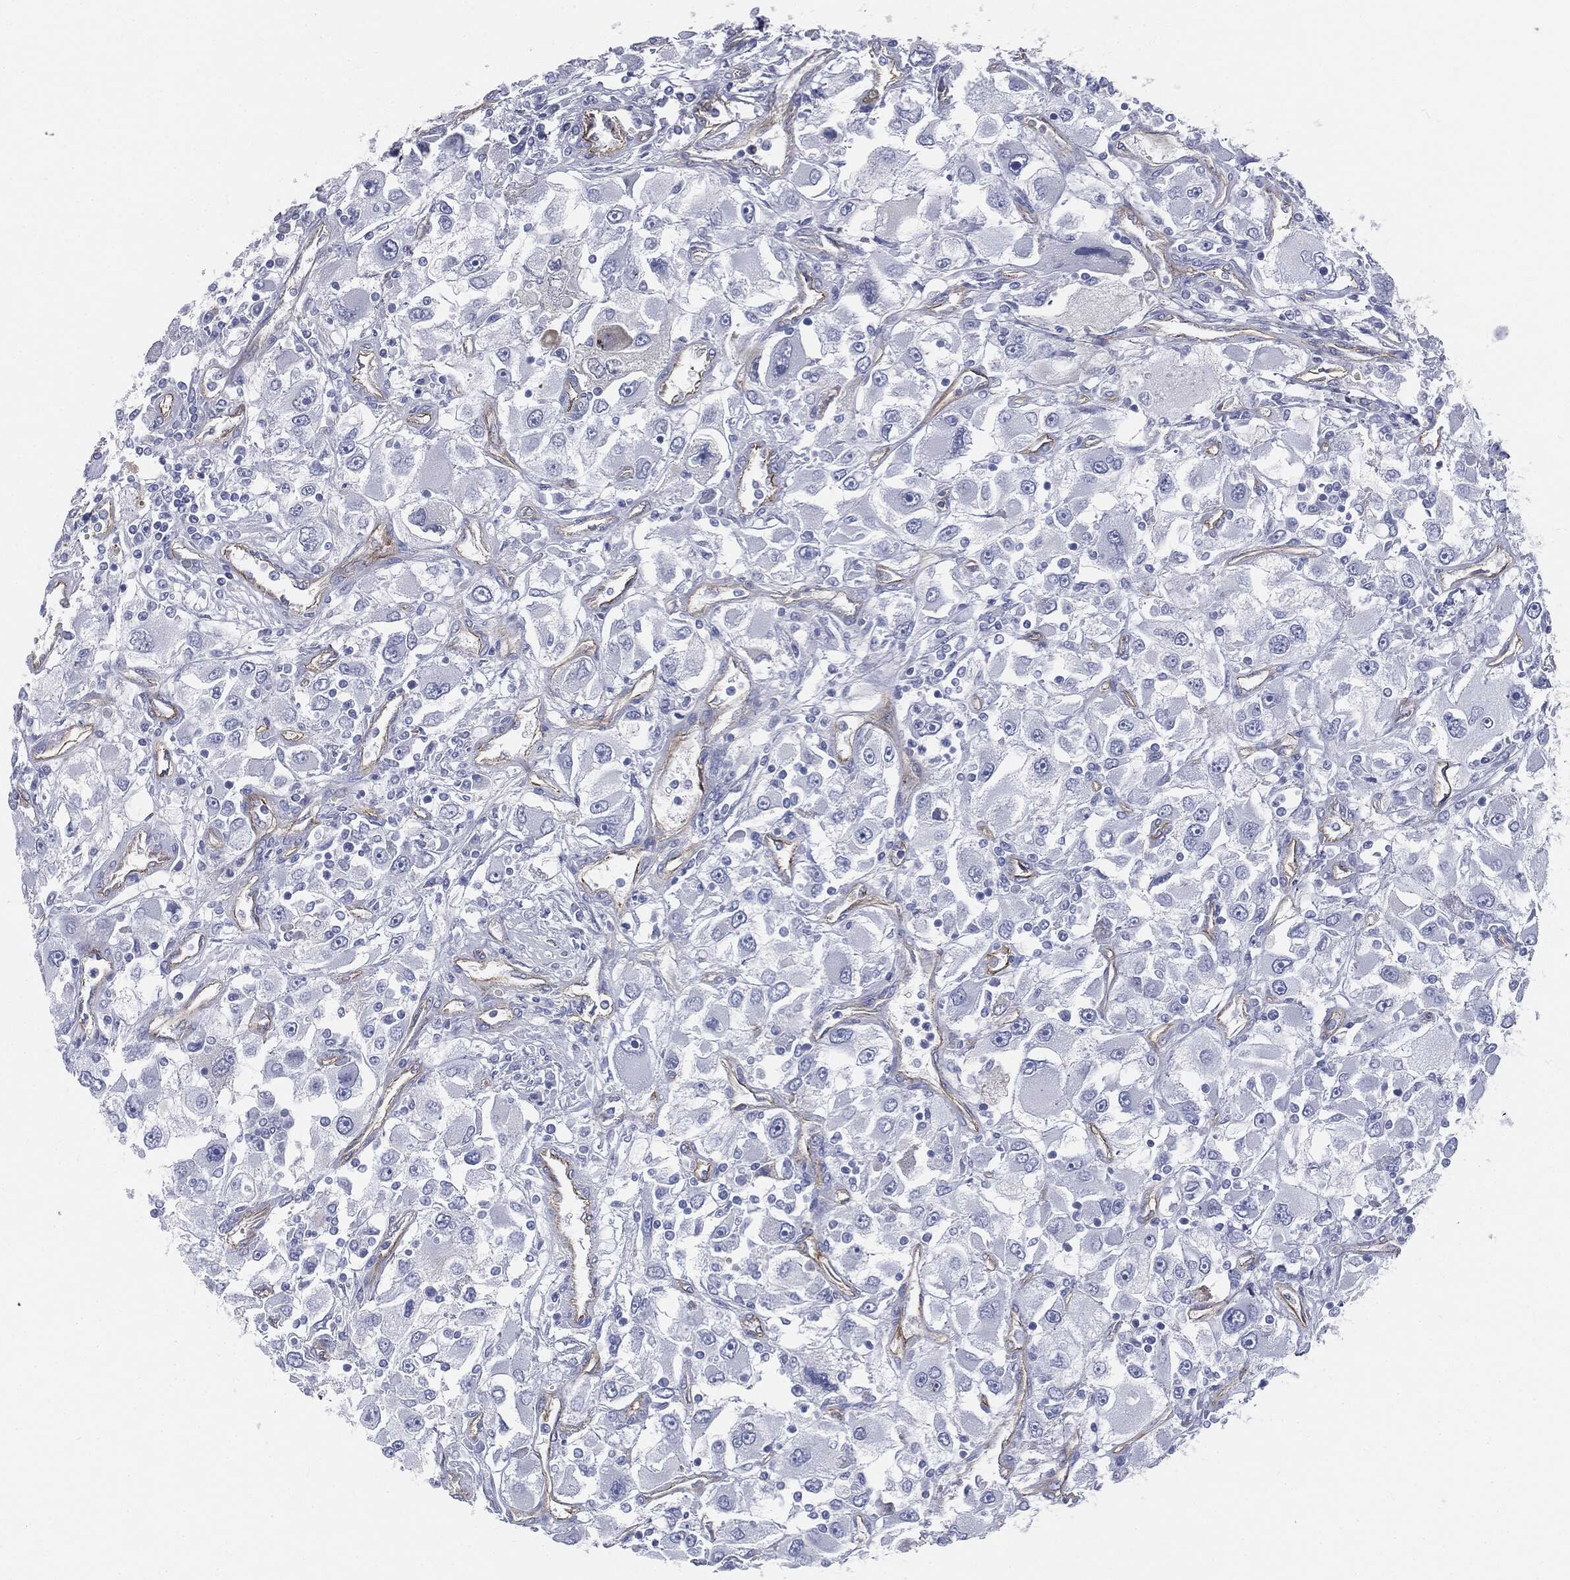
{"staining": {"intensity": "negative", "quantity": "none", "location": "none"}, "tissue": "renal cancer", "cell_type": "Tumor cells", "image_type": "cancer", "snomed": [{"axis": "morphology", "description": "Adenocarcinoma, NOS"}, {"axis": "topography", "description": "Kidney"}], "caption": "This is an immunohistochemistry histopathology image of human renal cancer (adenocarcinoma). There is no expression in tumor cells.", "gene": "MUC5AC", "patient": {"sex": "female", "age": 52}}